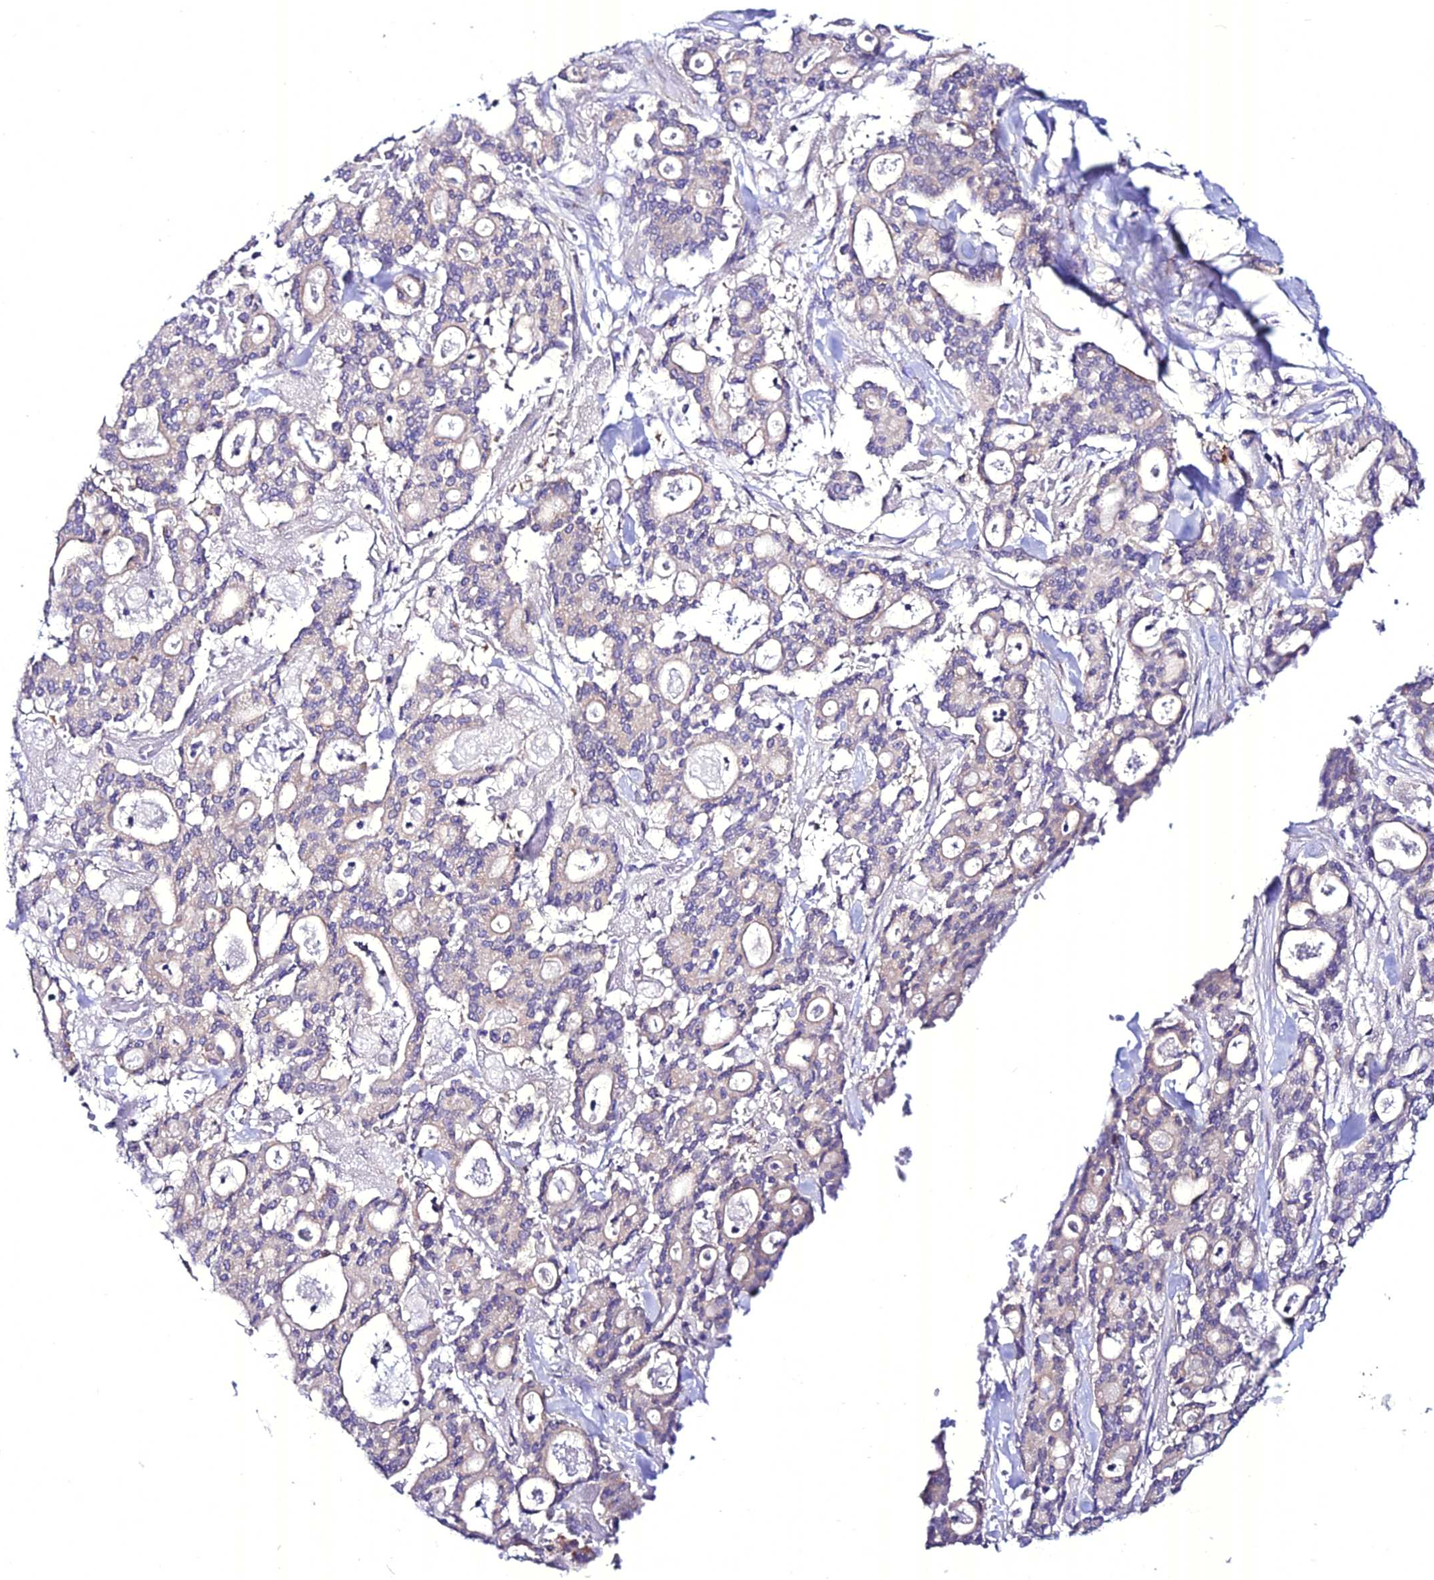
{"staining": {"intensity": "moderate", "quantity": "<25%", "location": "cytoplasmic/membranous"}, "tissue": "pancreatic cancer", "cell_type": "Tumor cells", "image_type": "cancer", "snomed": [{"axis": "morphology", "description": "Adenocarcinoma, NOS"}, {"axis": "topography", "description": "Pancreas"}], "caption": "A high-resolution micrograph shows immunohistochemistry staining of pancreatic cancer (adenocarcinoma), which demonstrates moderate cytoplasmic/membranous expression in approximately <25% of tumor cells. The staining is performed using DAB (3,3'-diaminobenzidine) brown chromogen to label protein expression. The nuclei are counter-stained blue using hematoxylin.", "gene": "ATG16L2", "patient": {"sex": "male", "age": 63}}